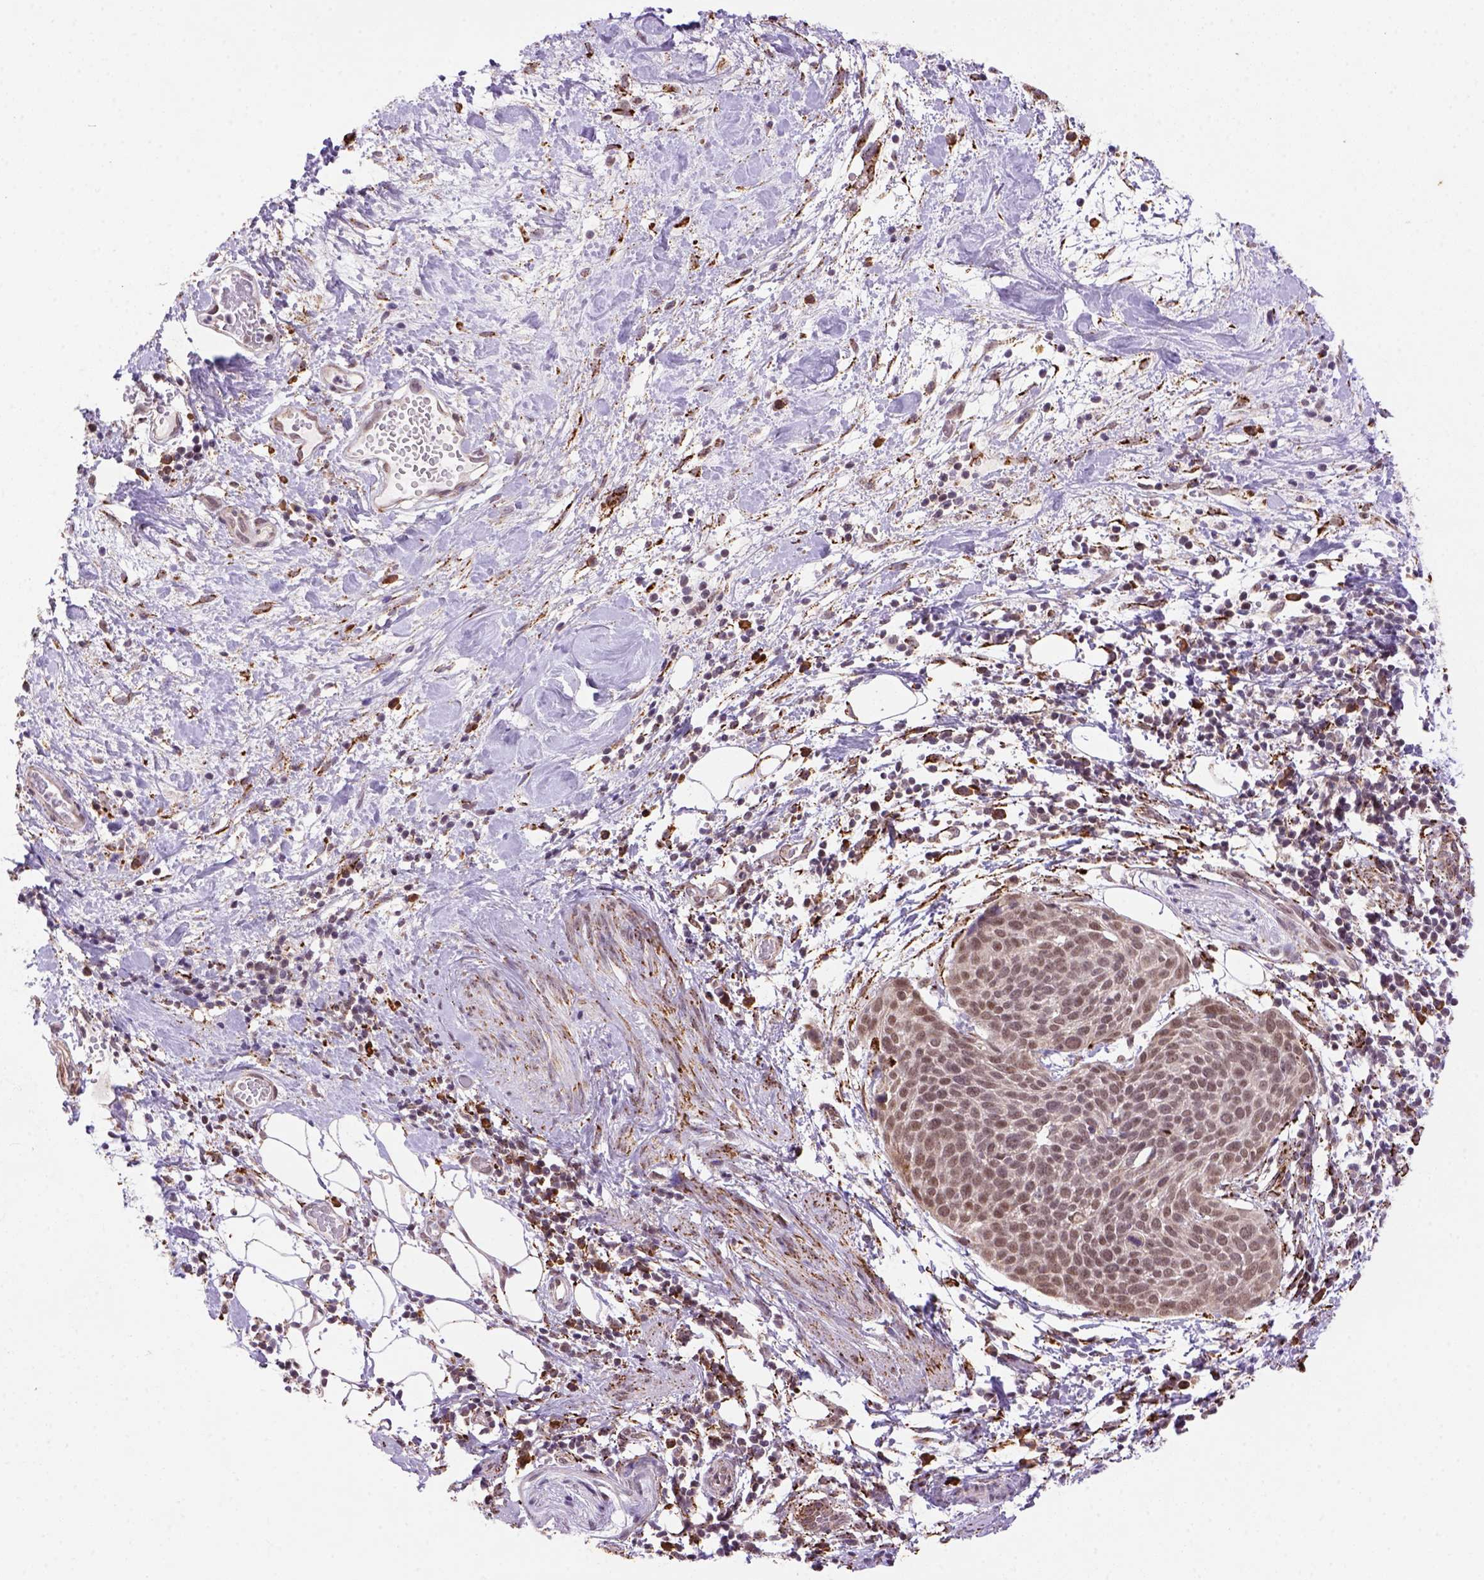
{"staining": {"intensity": "moderate", "quantity": "25%-75%", "location": "nuclear"}, "tissue": "cervical cancer", "cell_type": "Tumor cells", "image_type": "cancer", "snomed": [{"axis": "morphology", "description": "Squamous cell carcinoma, NOS"}, {"axis": "topography", "description": "Cervix"}], "caption": "This image displays cervical cancer (squamous cell carcinoma) stained with IHC to label a protein in brown. The nuclear of tumor cells show moderate positivity for the protein. Nuclei are counter-stained blue.", "gene": "FZD7", "patient": {"sex": "female", "age": 39}}